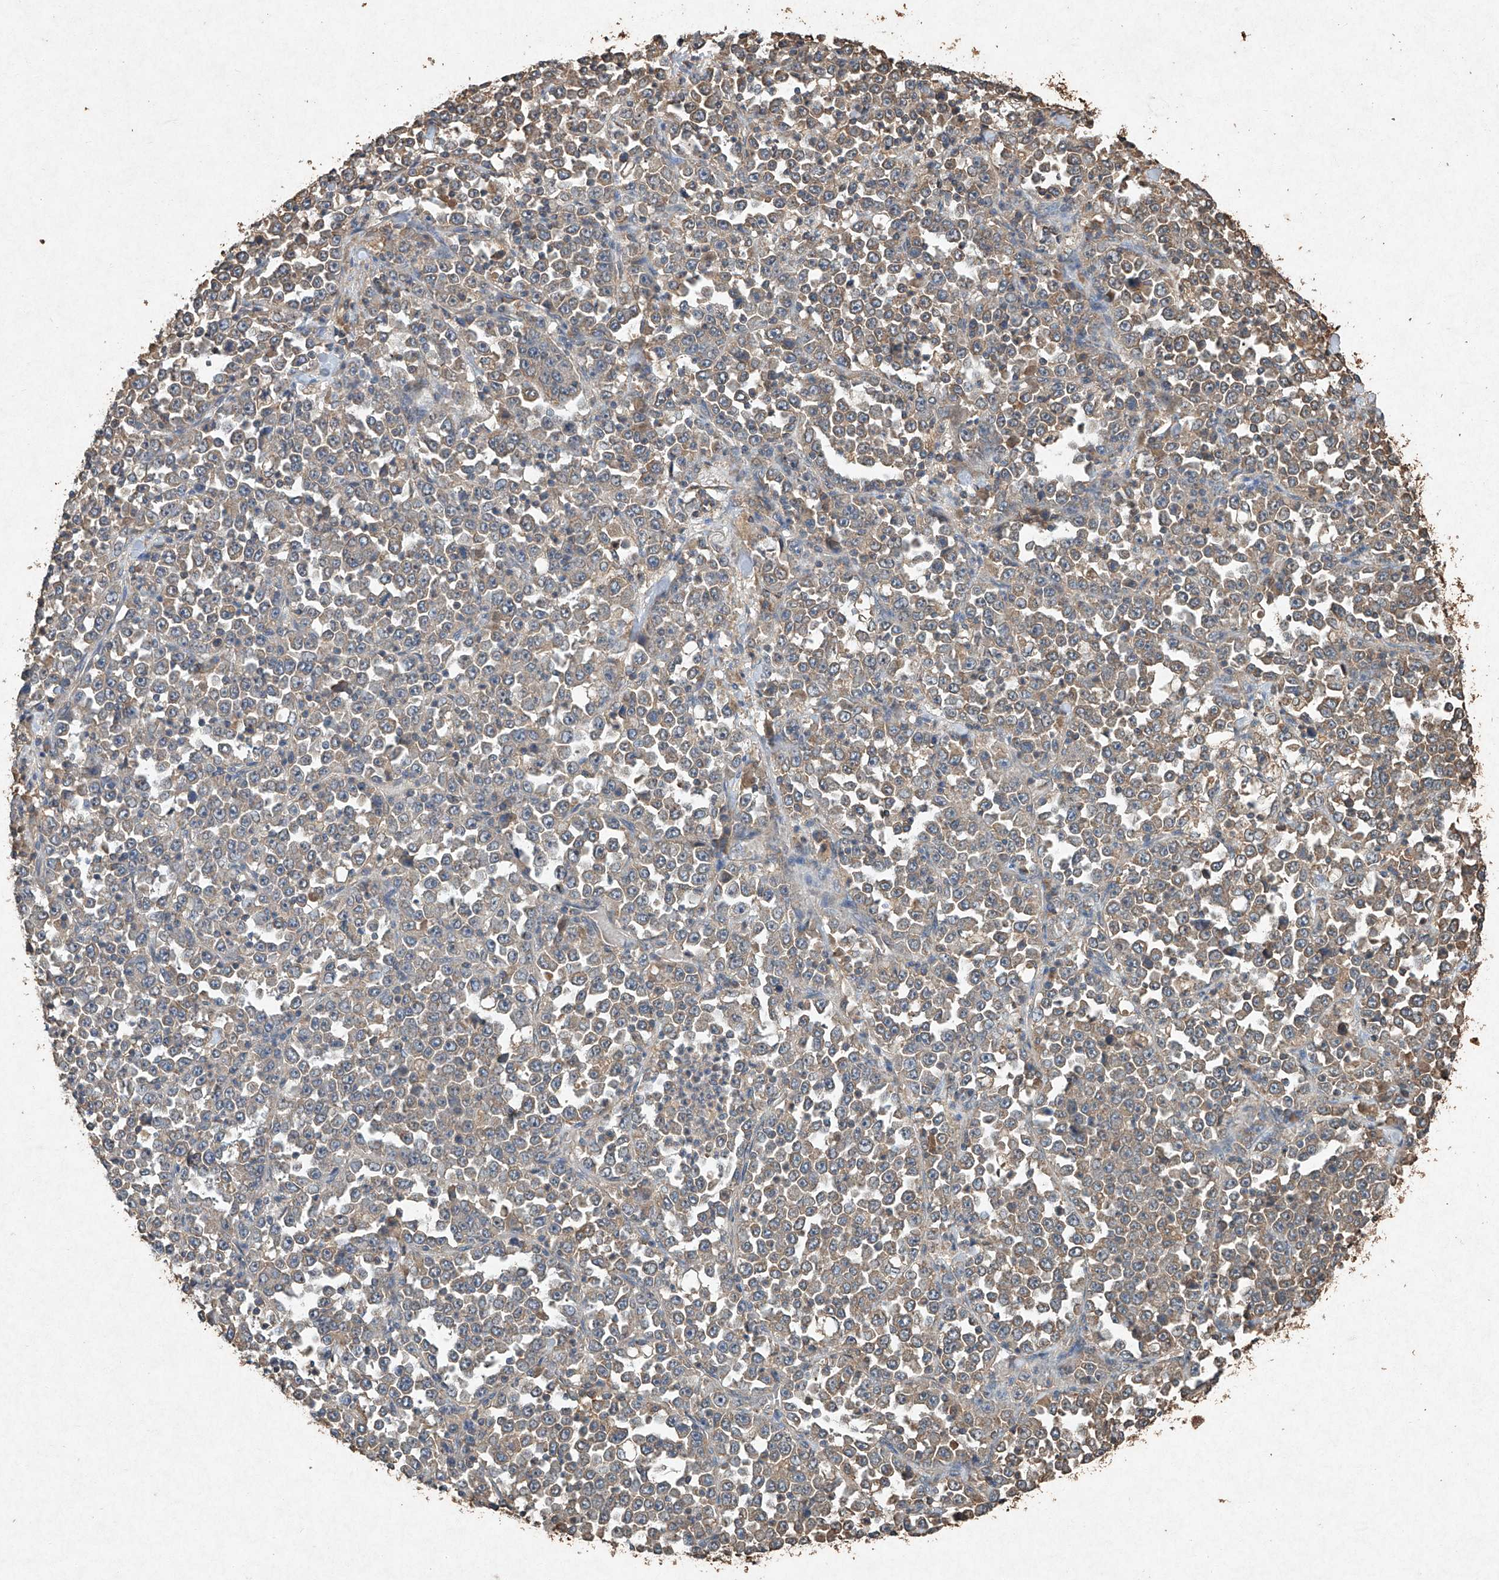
{"staining": {"intensity": "weak", "quantity": "25%-75%", "location": "cytoplasmic/membranous"}, "tissue": "stomach cancer", "cell_type": "Tumor cells", "image_type": "cancer", "snomed": [{"axis": "morphology", "description": "Normal tissue, NOS"}, {"axis": "morphology", "description": "Adenocarcinoma, NOS"}, {"axis": "topography", "description": "Stomach, upper"}, {"axis": "topography", "description": "Stomach"}], "caption": "Immunohistochemical staining of stomach cancer (adenocarcinoma) demonstrates low levels of weak cytoplasmic/membranous positivity in about 25%-75% of tumor cells. (DAB IHC, brown staining for protein, blue staining for nuclei).", "gene": "STK3", "patient": {"sex": "male", "age": 59}}